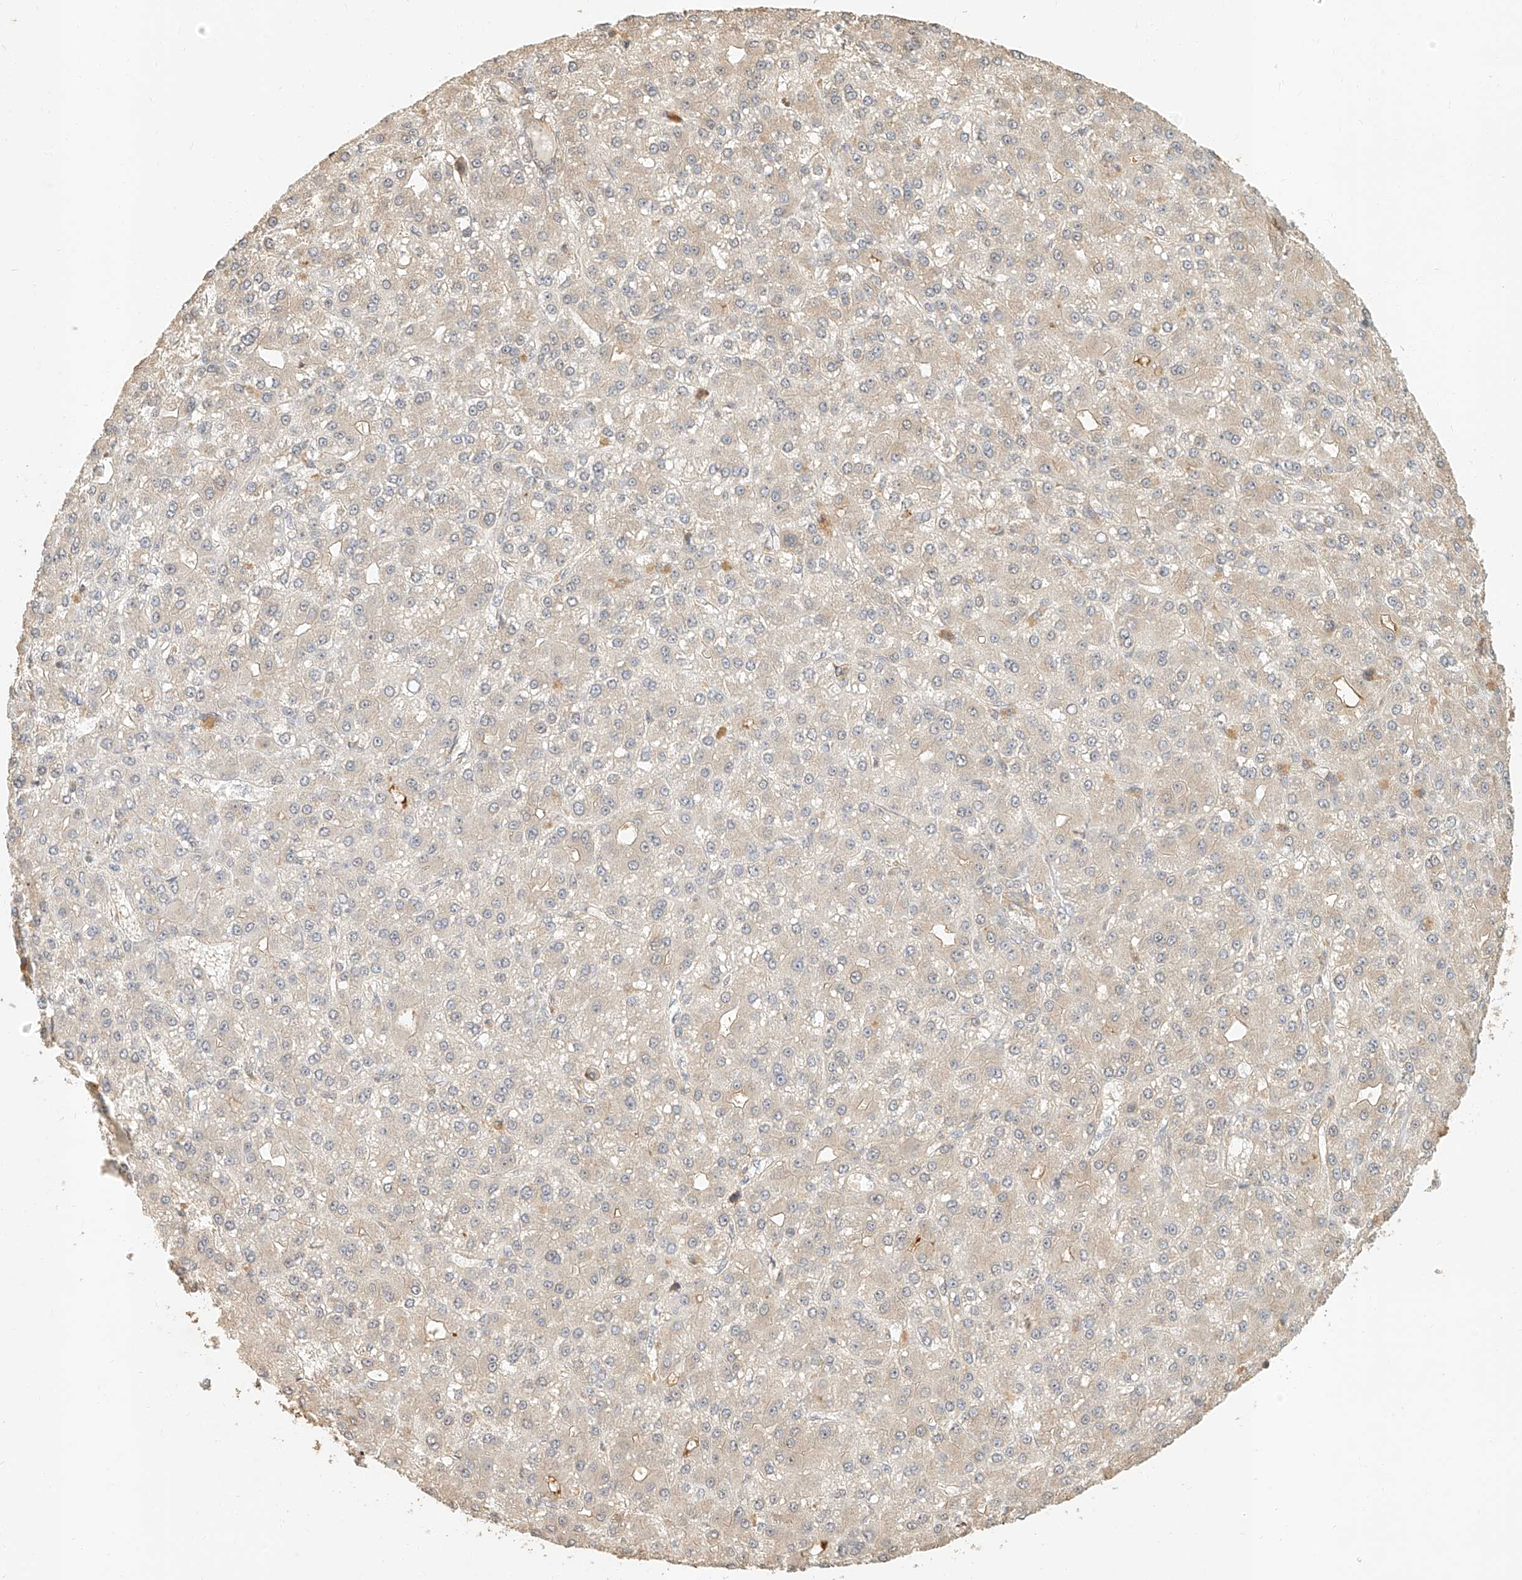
{"staining": {"intensity": "weak", "quantity": "25%-75%", "location": "cytoplasmic/membranous"}, "tissue": "liver cancer", "cell_type": "Tumor cells", "image_type": "cancer", "snomed": [{"axis": "morphology", "description": "Carcinoma, Hepatocellular, NOS"}, {"axis": "topography", "description": "Liver"}], "caption": "Human hepatocellular carcinoma (liver) stained for a protein (brown) displays weak cytoplasmic/membranous positive staining in about 25%-75% of tumor cells.", "gene": "NAP1L1", "patient": {"sex": "male", "age": 67}}